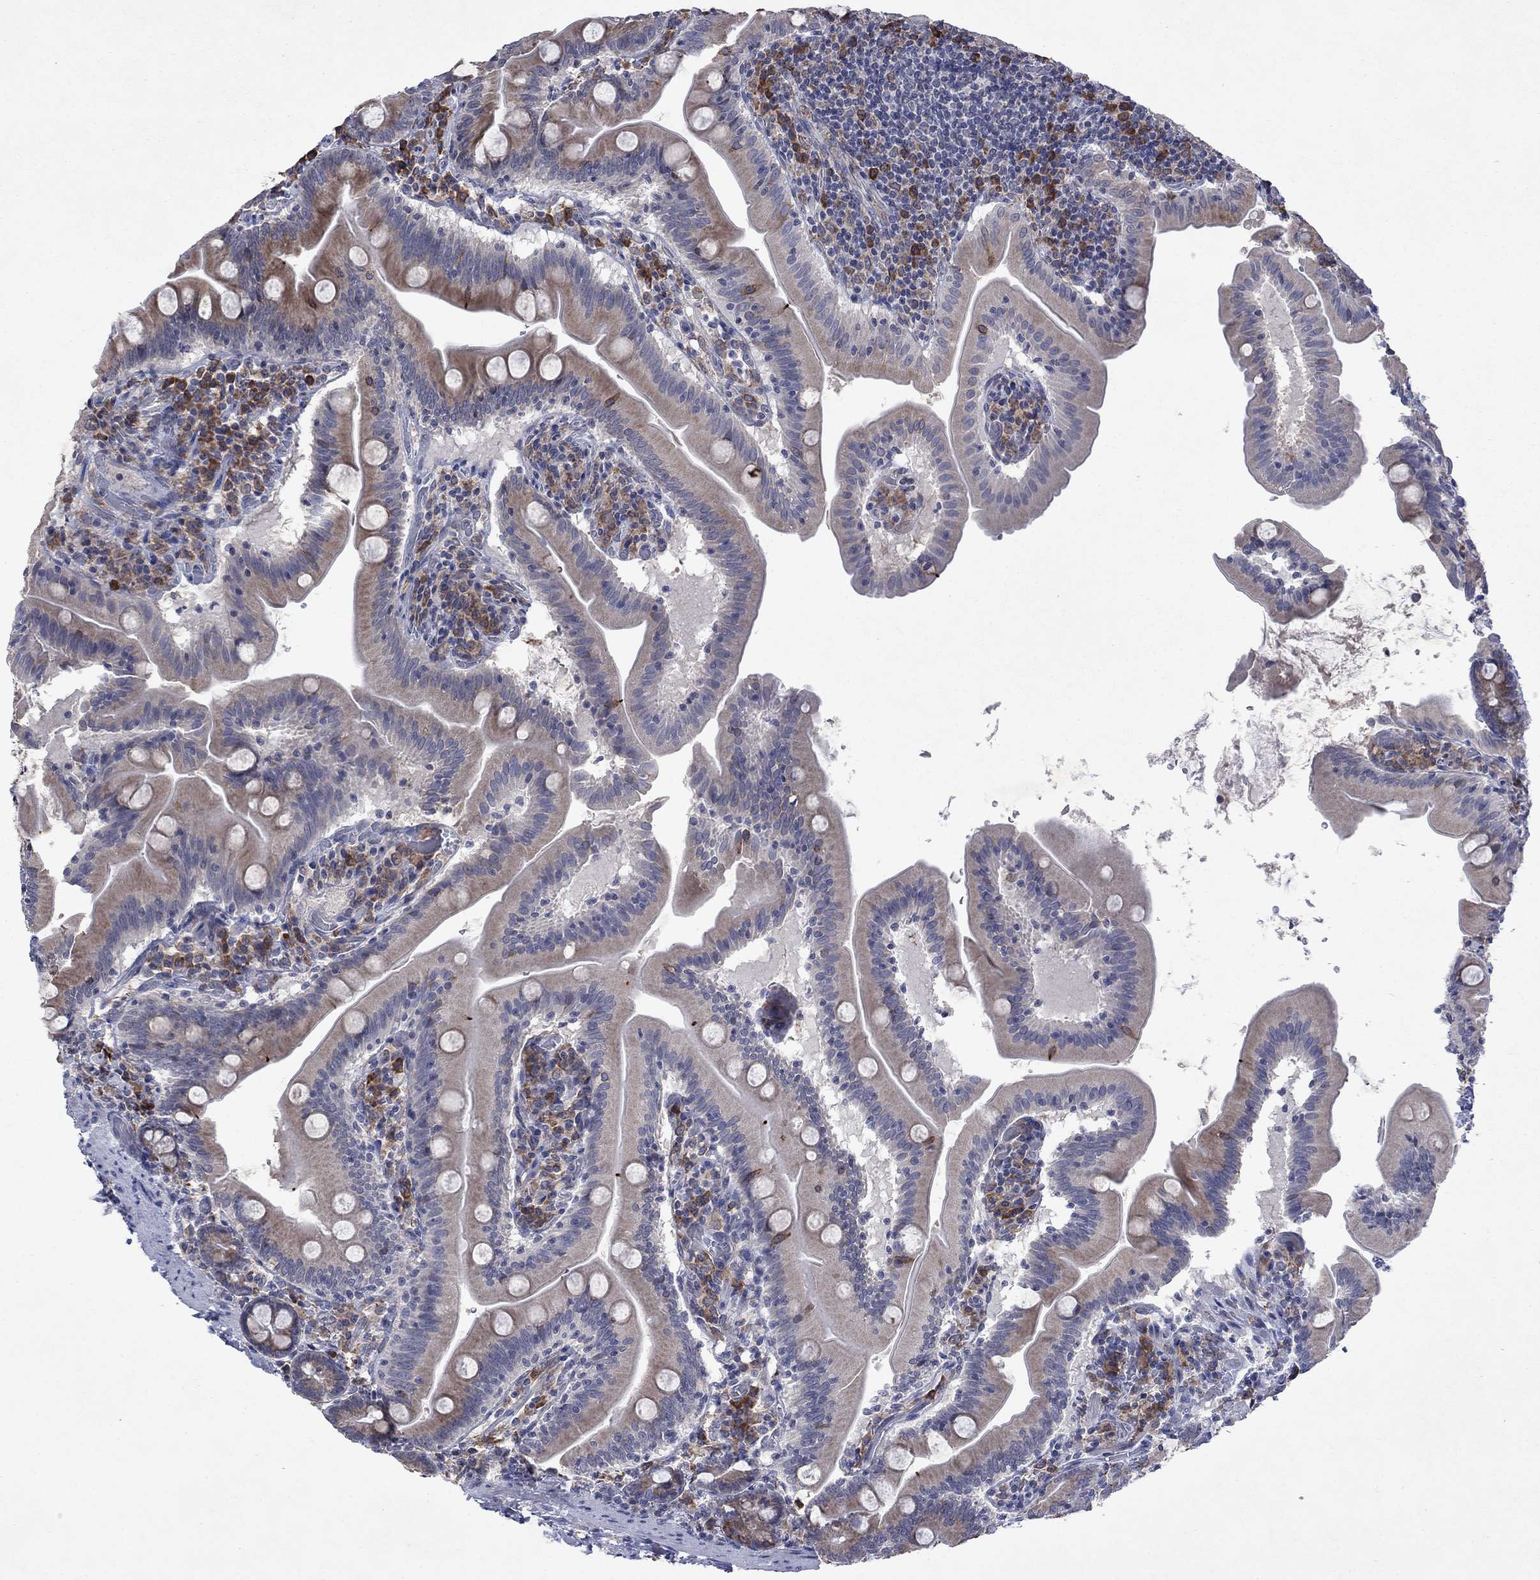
{"staining": {"intensity": "moderate", "quantity": "25%-75%", "location": "cytoplasmic/membranous"}, "tissue": "small intestine", "cell_type": "Glandular cells", "image_type": "normal", "snomed": [{"axis": "morphology", "description": "Normal tissue, NOS"}, {"axis": "topography", "description": "Small intestine"}], "caption": "Immunohistochemistry staining of normal small intestine, which reveals medium levels of moderate cytoplasmic/membranous expression in about 25%-75% of glandular cells indicating moderate cytoplasmic/membranous protein expression. The staining was performed using DAB (brown) for protein detection and nuclei were counterstained in hematoxylin (blue).", "gene": "TMEM97", "patient": {"sex": "male", "age": 37}}